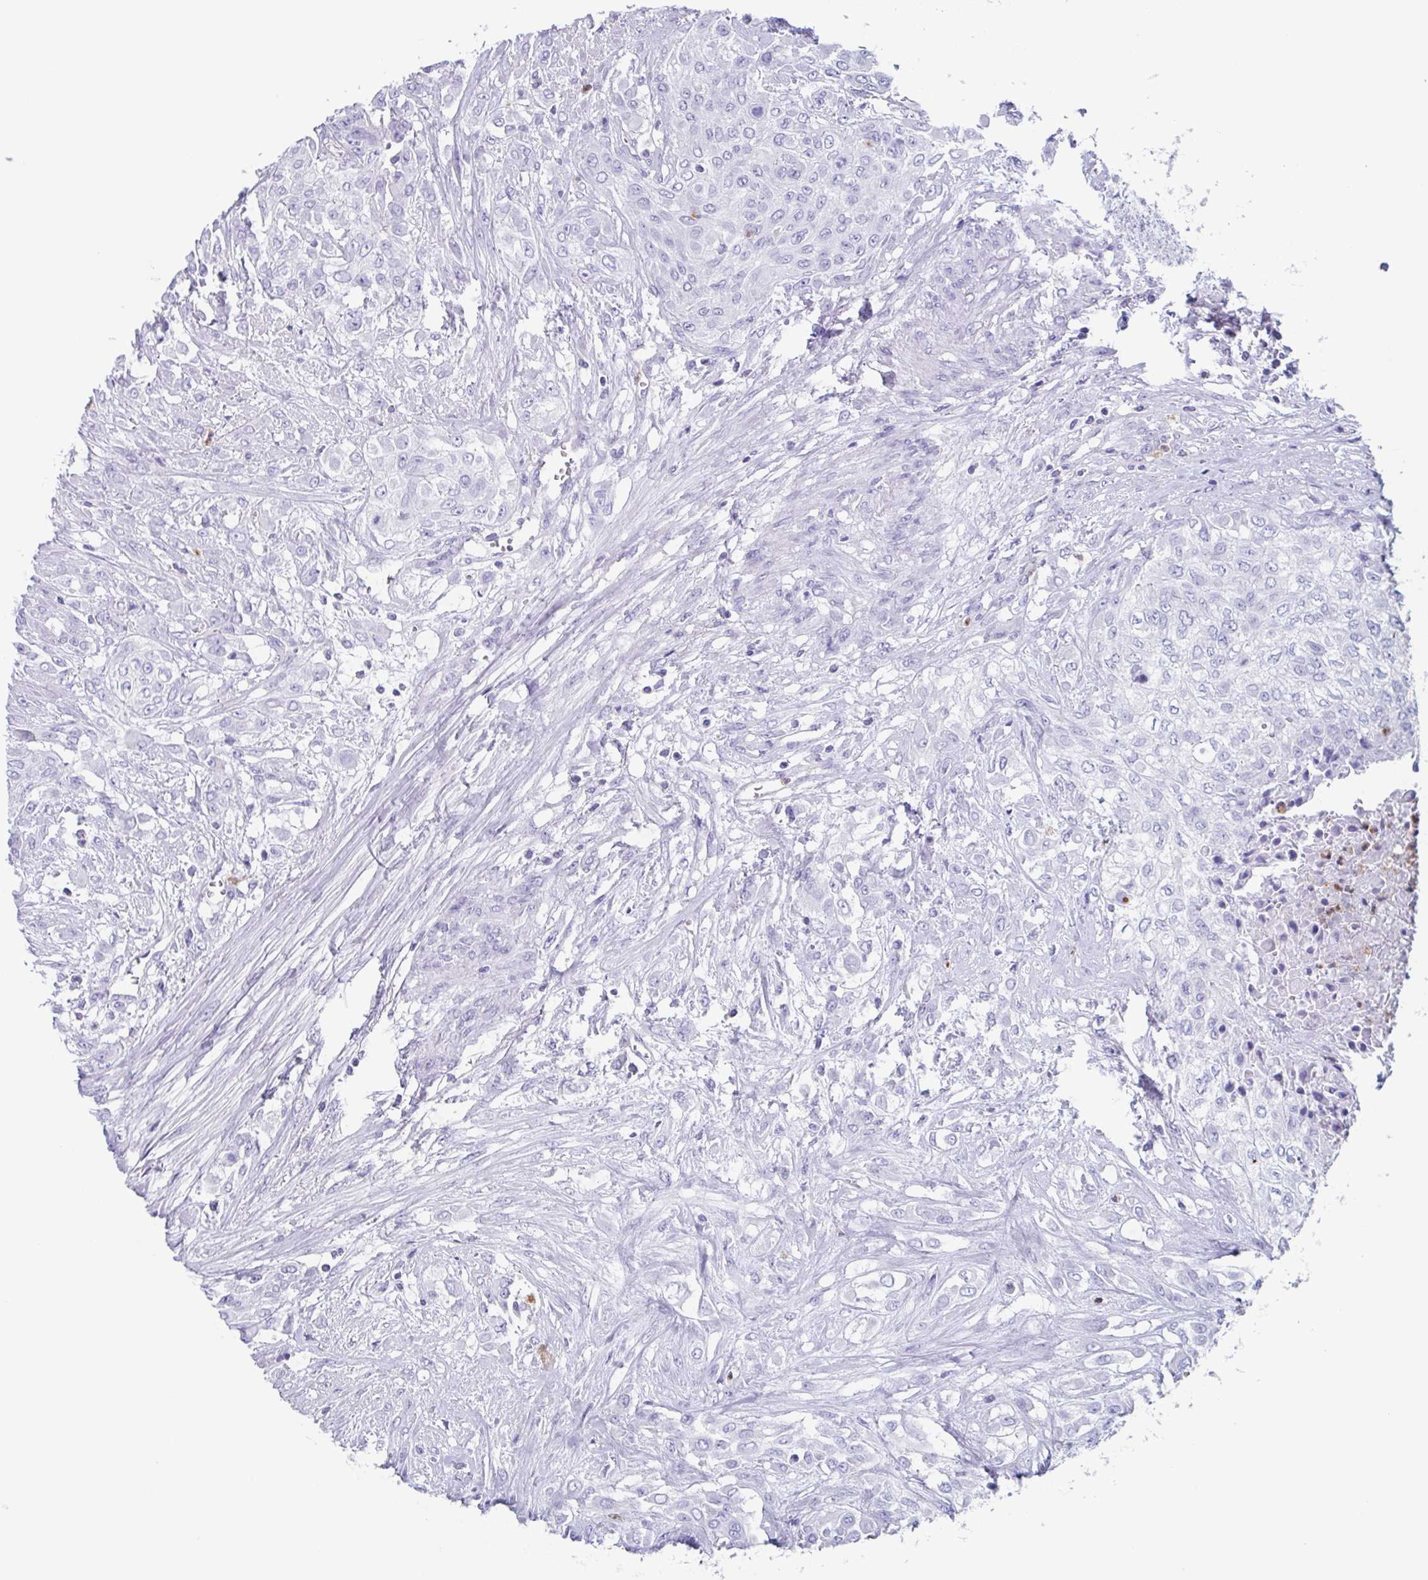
{"staining": {"intensity": "negative", "quantity": "none", "location": "none"}, "tissue": "urothelial cancer", "cell_type": "Tumor cells", "image_type": "cancer", "snomed": [{"axis": "morphology", "description": "Urothelial carcinoma, High grade"}, {"axis": "topography", "description": "Urinary bladder"}], "caption": "Immunohistochemistry (IHC) of high-grade urothelial carcinoma exhibits no positivity in tumor cells.", "gene": "BPI", "patient": {"sex": "male", "age": 57}}